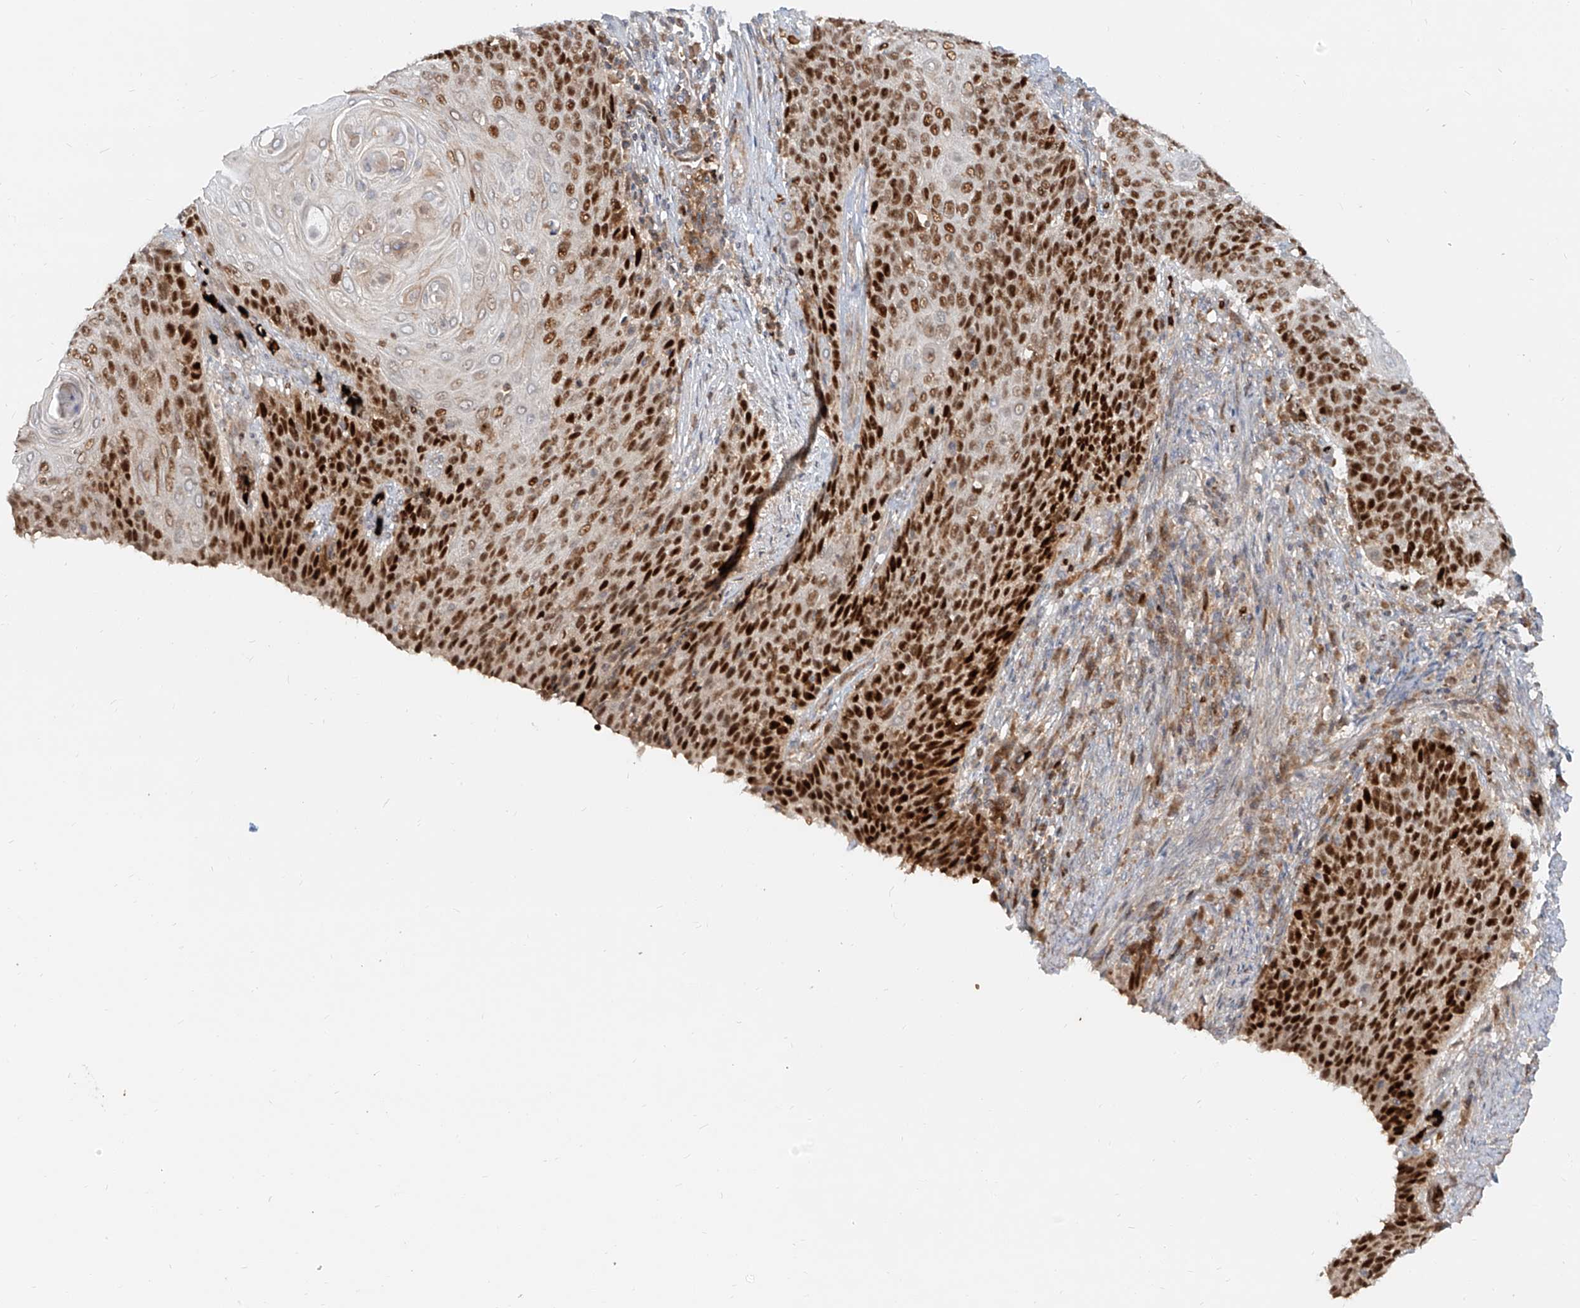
{"staining": {"intensity": "strong", "quantity": "25%-75%", "location": "nuclear"}, "tissue": "cervical cancer", "cell_type": "Tumor cells", "image_type": "cancer", "snomed": [{"axis": "morphology", "description": "Squamous cell carcinoma, NOS"}, {"axis": "topography", "description": "Cervix"}], "caption": "Immunohistochemical staining of human cervical squamous cell carcinoma demonstrates high levels of strong nuclear expression in about 25%-75% of tumor cells. Using DAB (brown) and hematoxylin (blue) stains, captured at high magnification using brightfield microscopy.", "gene": "FGD2", "patient": {"sex": "female", "age": 39}}